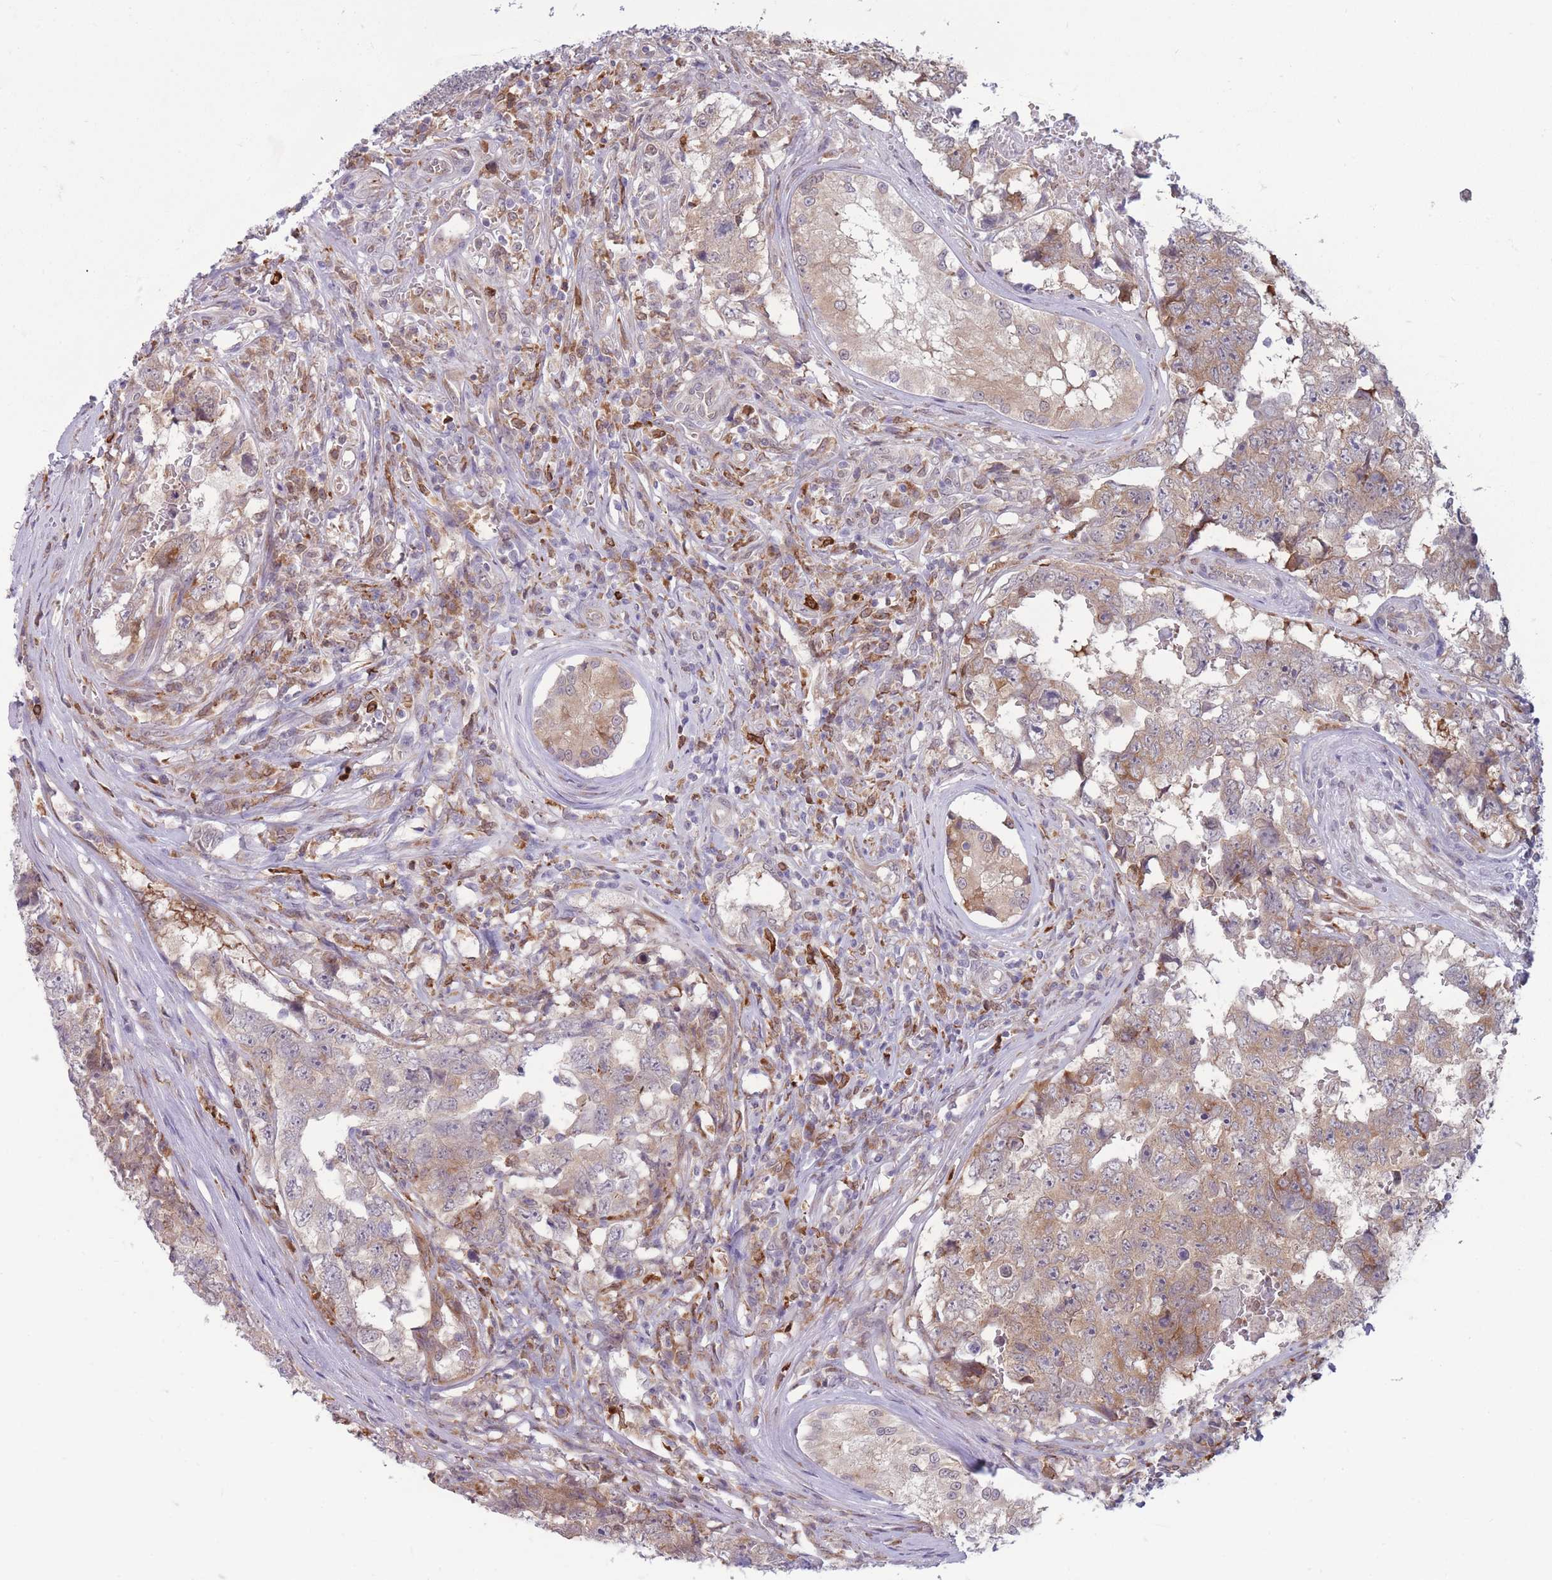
{"staining": {"intensity": "weak", "quantity": ">75%", "location": "cytoplasmic/membranous"}, "tissue": "testis cancer", "cell_type": "Tumor cells", "image_type": "cancer", "snomed": [{"axis": "morphology", "description": "Carcinoma, Embryonal, NOS"}, {"axis": "topography", "description": "Testis"}], "caption": "Brown immunohistochemical staining in testis cancer displays weak cytoplasmic/membranous expression in about >75% of tumor cells.", "gene": "TMEM121", "patient": {"sex": "male", "age": 25}}